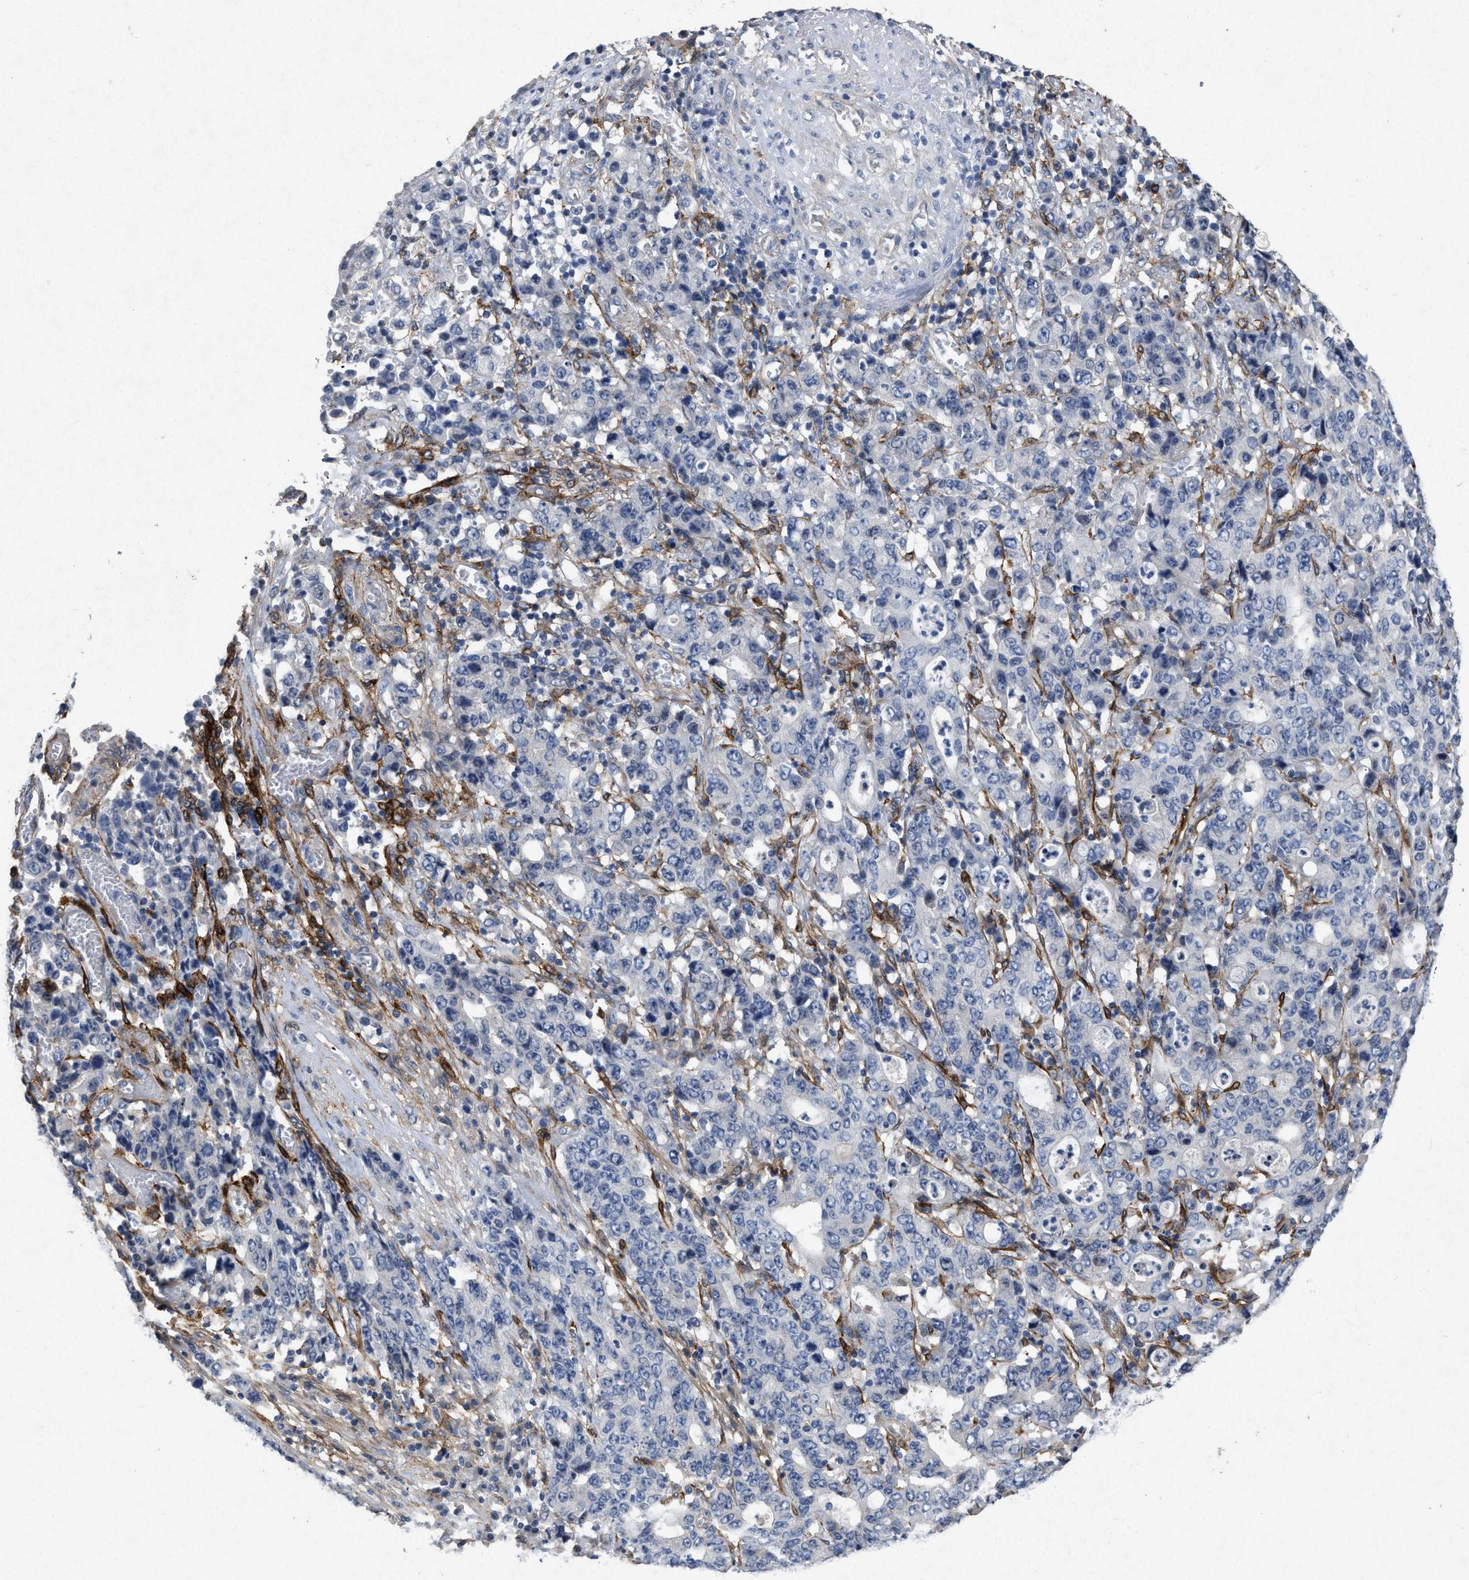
{"staining": {"intensity": "negative", "quantity": "none", "location": "none"}, "tissue": "stomach cancer", "cell_type": "Tumor cells", "image_type": "cancer", "snomed": [{"axis": "morphology", "description": "Adenocarcinoma, NOS"}, {"axis": "topography", "description": "Stomach, upper"}], "caption": "Tumor cells are negative for brown protein staining in stomach cancer.", "gene": "PDGFRA", "patient": {"sex": "male", "age": 69}}